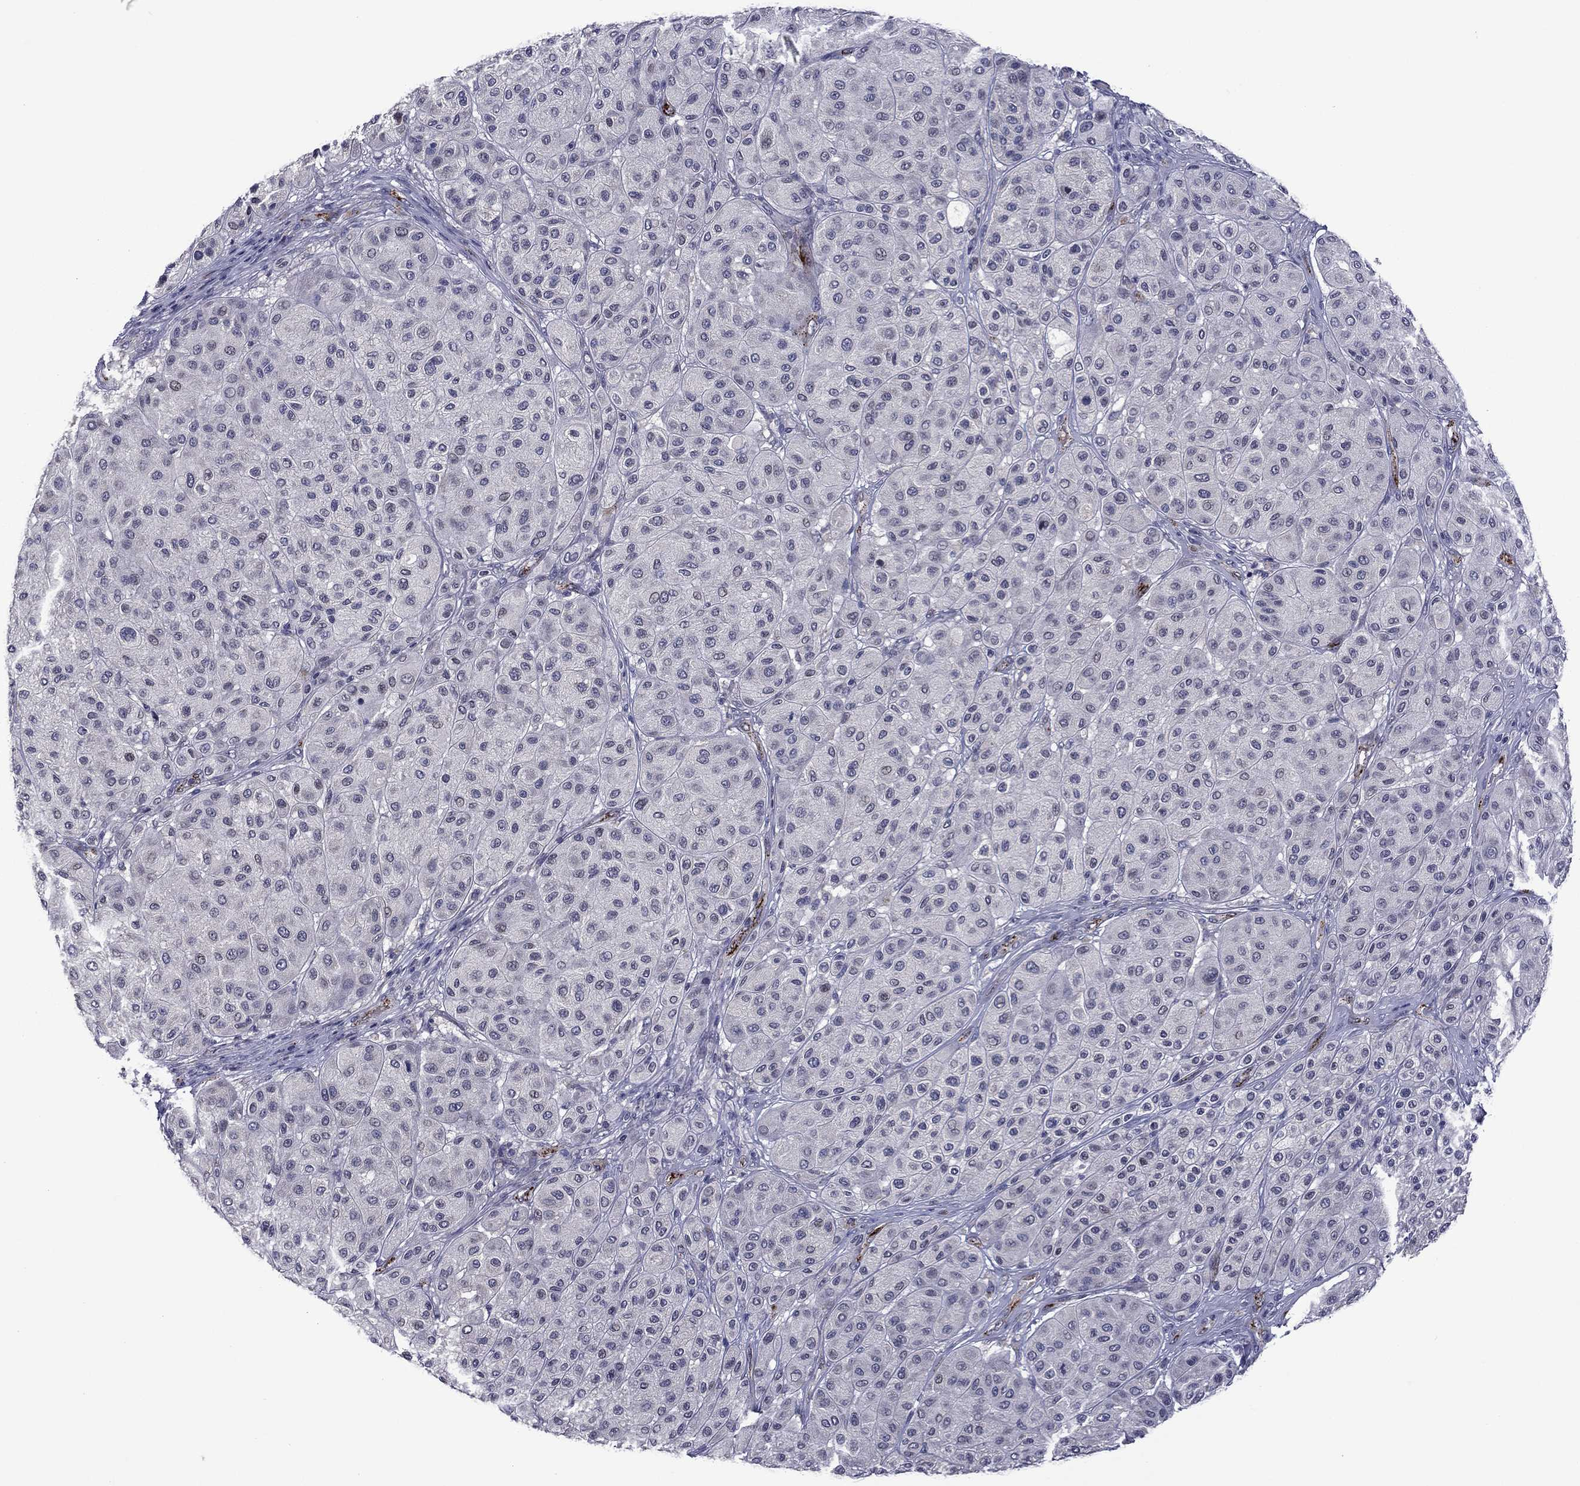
{"staining": {"intensity": "negative", "quantity": "none", "location": "none"}, "tissue": "melanoma", "cell_type": "Tumor cells", "image_type": "cancer", "snomed": [{"axis": "morphology", "description": "Malignant melanoma, Metastatic site"}, {"axis": "topography", "description": "Smooth muscle"}], "caption": "Tumor cells show no significant expression in malignant melanoma (metastatic site).", "gene": "SLITRK1", "patient": {"sex": "male", "age": 41}}